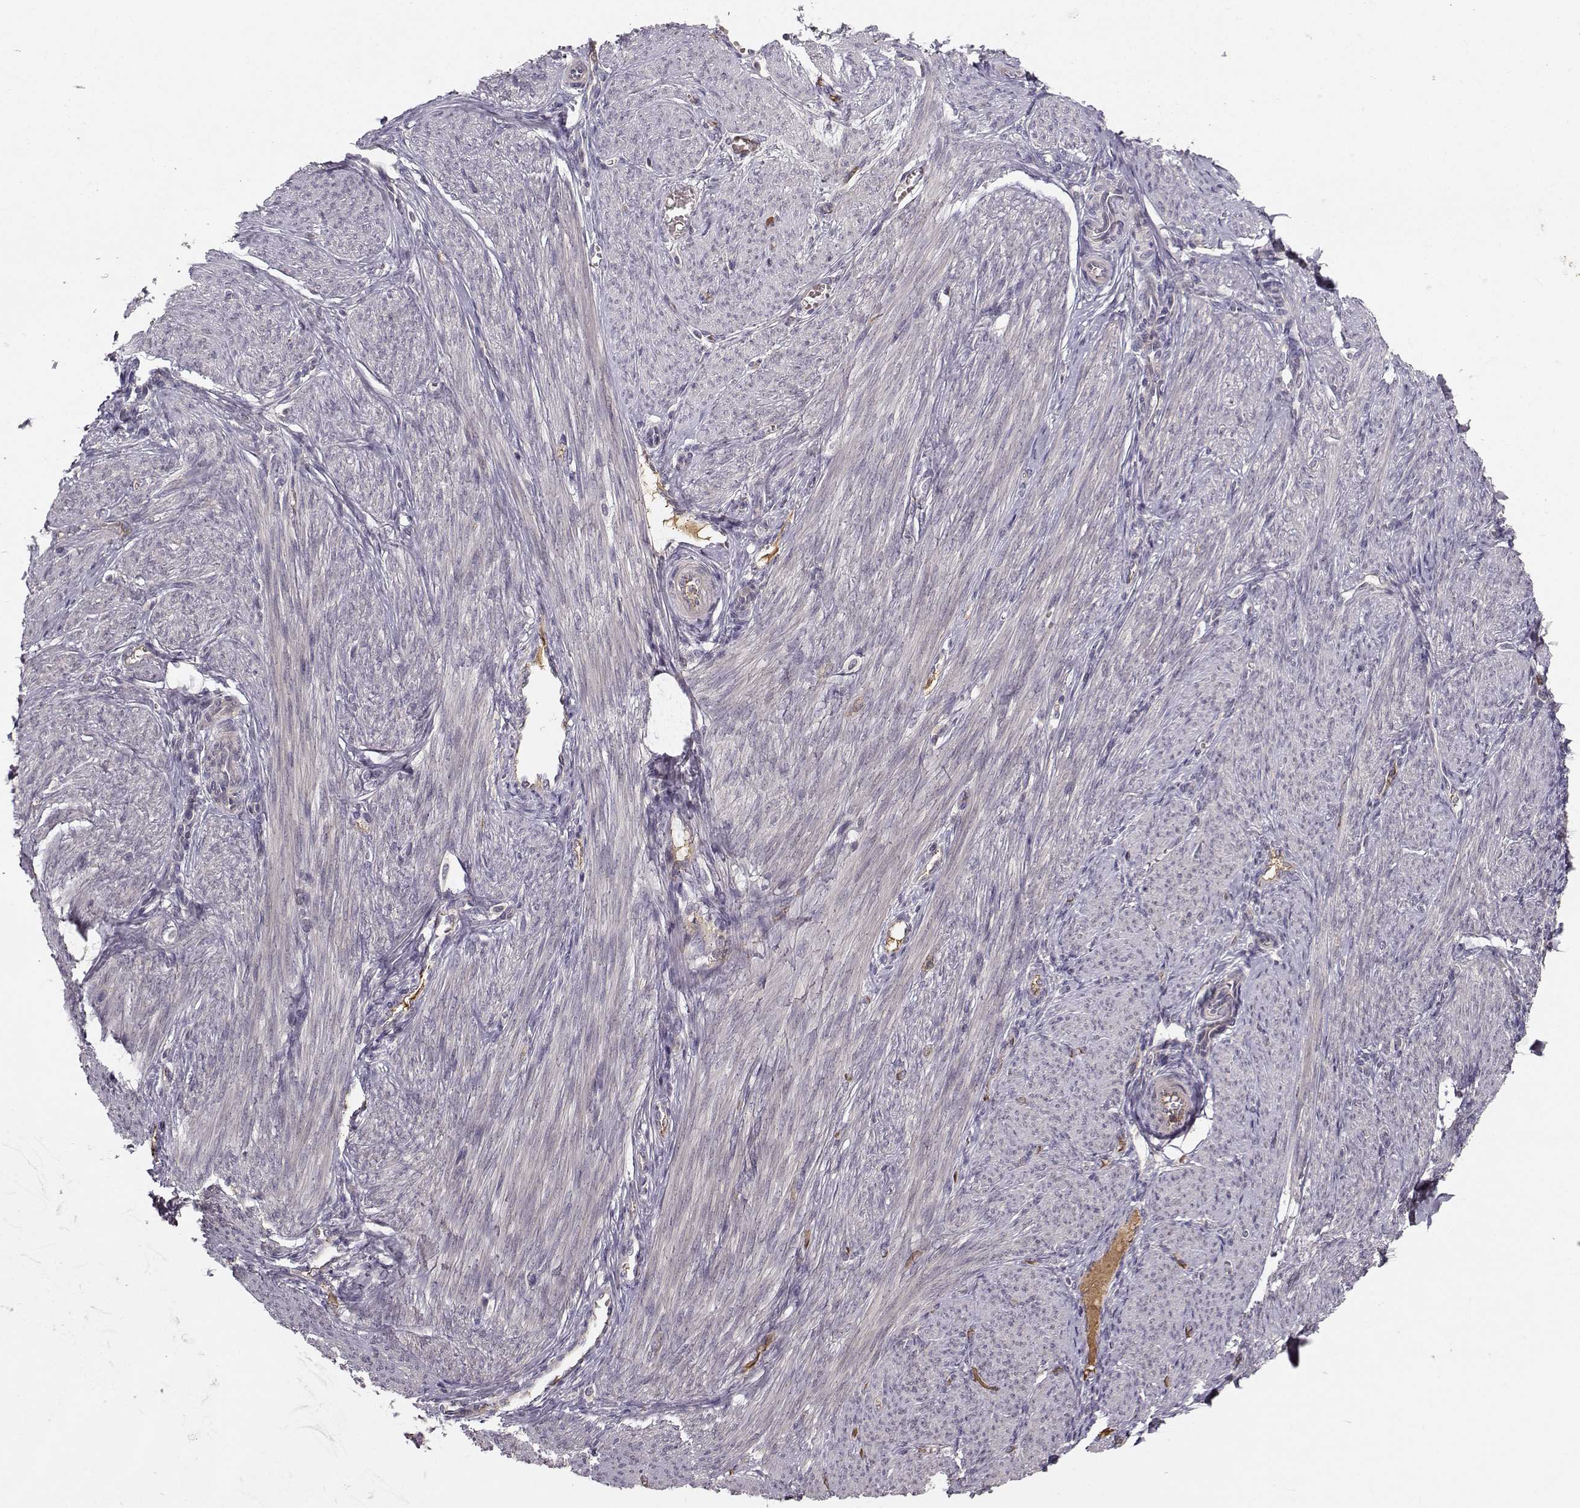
{"staining": {"intensity": "weak", "quantity": "25%-75%", "location": "cytoplasmic/membranous"}, "tissue": "endometrium", "cell_type": "Cells in endometrial stroma", "image_type": "normal", "snomed": [{"axis": "morphology", "description": "Normal tissue, NOS"}, {"axis": "topography", "description": "Endometrium"}], "caption": "Immunohistochemical staining of unremarkable endometrium shows 25%-75% levels of weak cytoplasmic/membranous protein positivity in approximately 25%-75% of cells in endometrial stroma. (DAB (3,3'-diaminobenzidine) IHC, brown staining for protein, blue staining for nuclei).", "gene": "WNT6", "patient": {"sex": "female", "age": 39}}